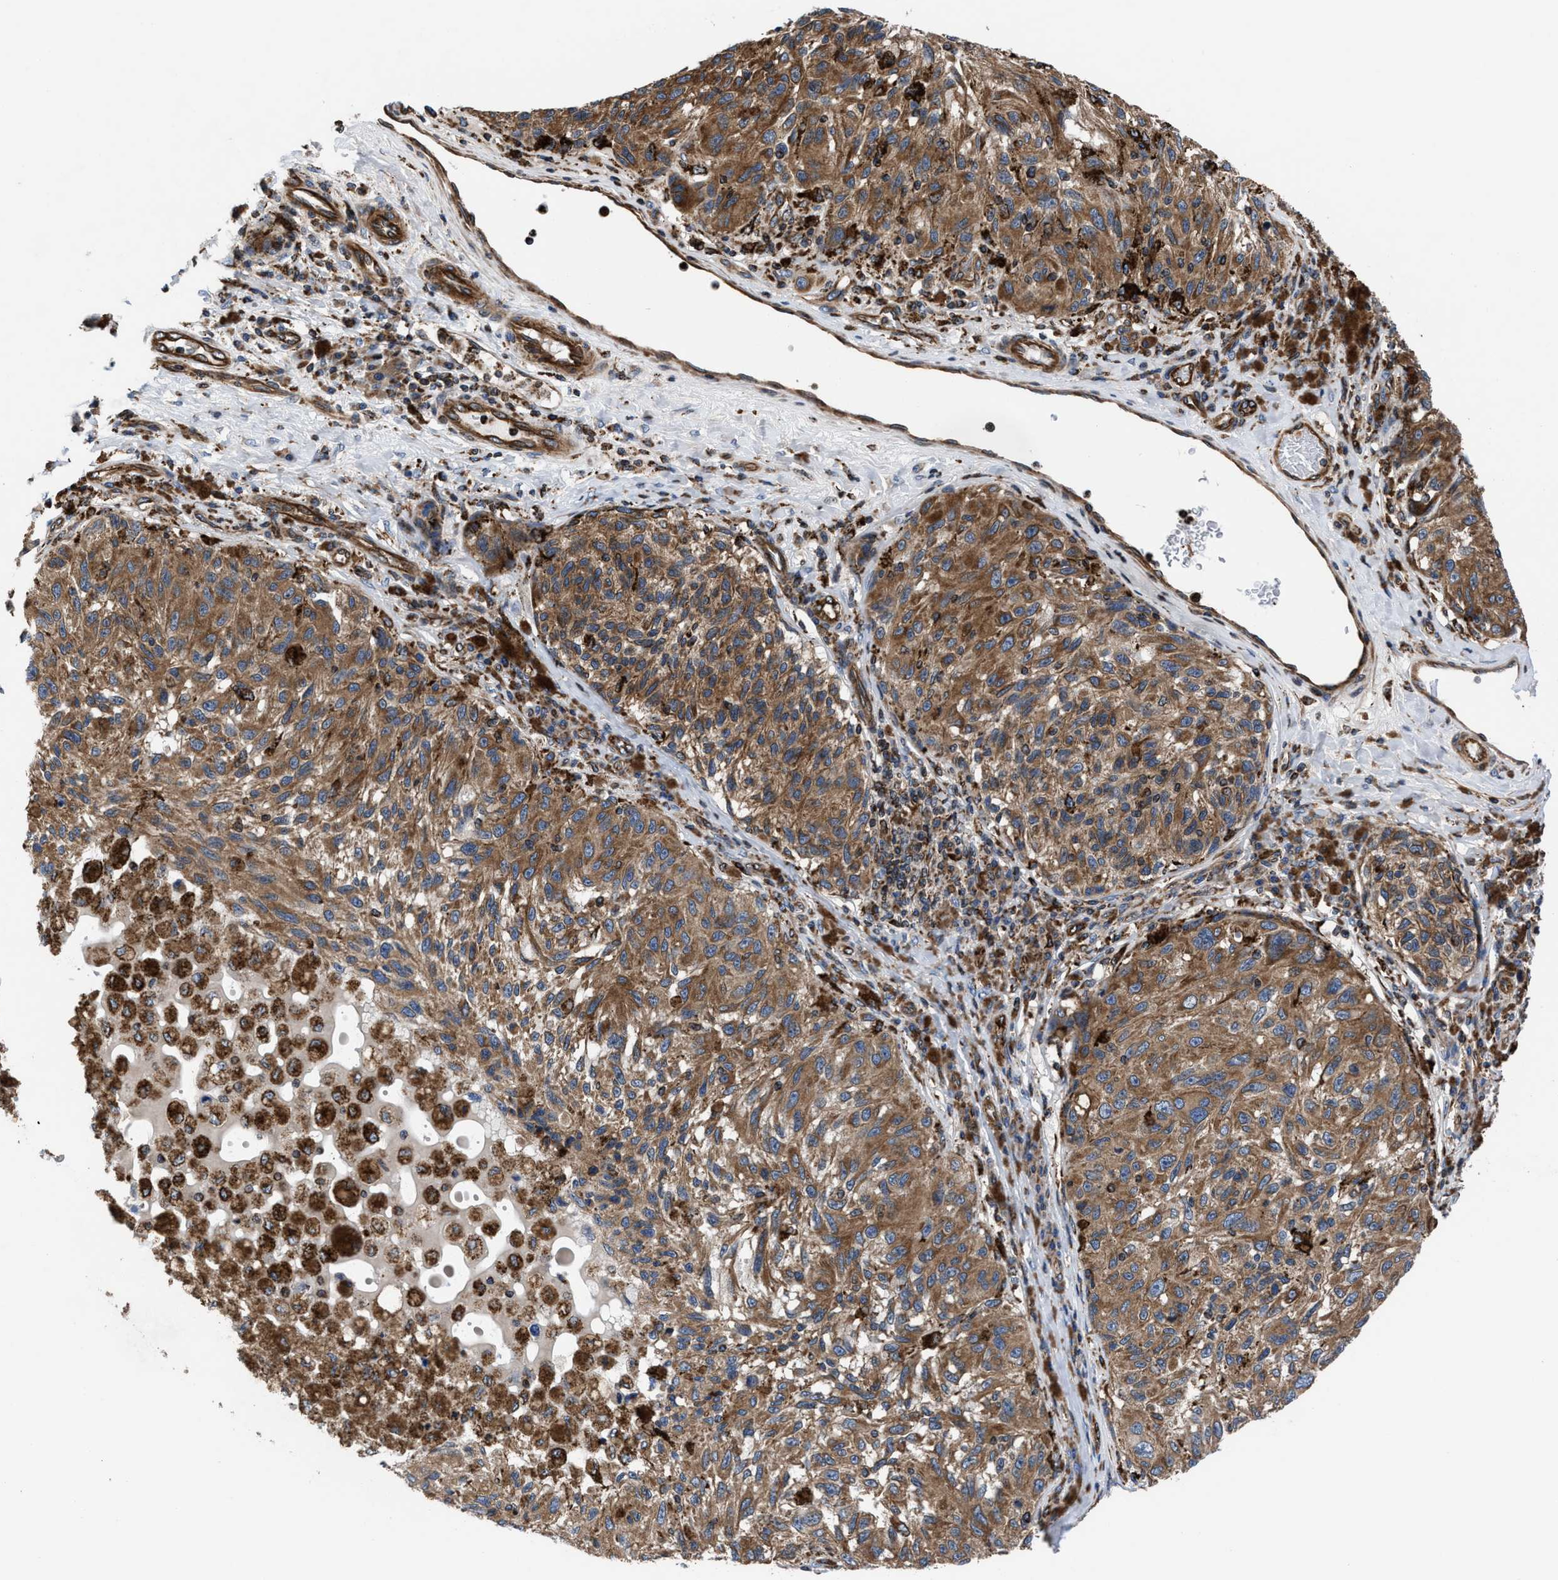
{"staining": {"intensity": "moderate", "quantity": ">75%", "location": "cytoplasmic/membranous"}, "tissue": "melanoma", "cell_type": "Tumor cells", "image_type": "cancer", "snomed": [{"axis": "morphology", "description": "Malignant melanoma, NOS"}, {"axis": "topography", "description": "Skin"}], "caption": "Immunohistochemistry (IHC) image of melanoma stained for a protein (brown), which shows medium levels of moderate cytoplasmic/membranous expression in about >75% of tumor cells.", "gene": "PRR15L", "patient": {"sex": "female", "age": 73}}